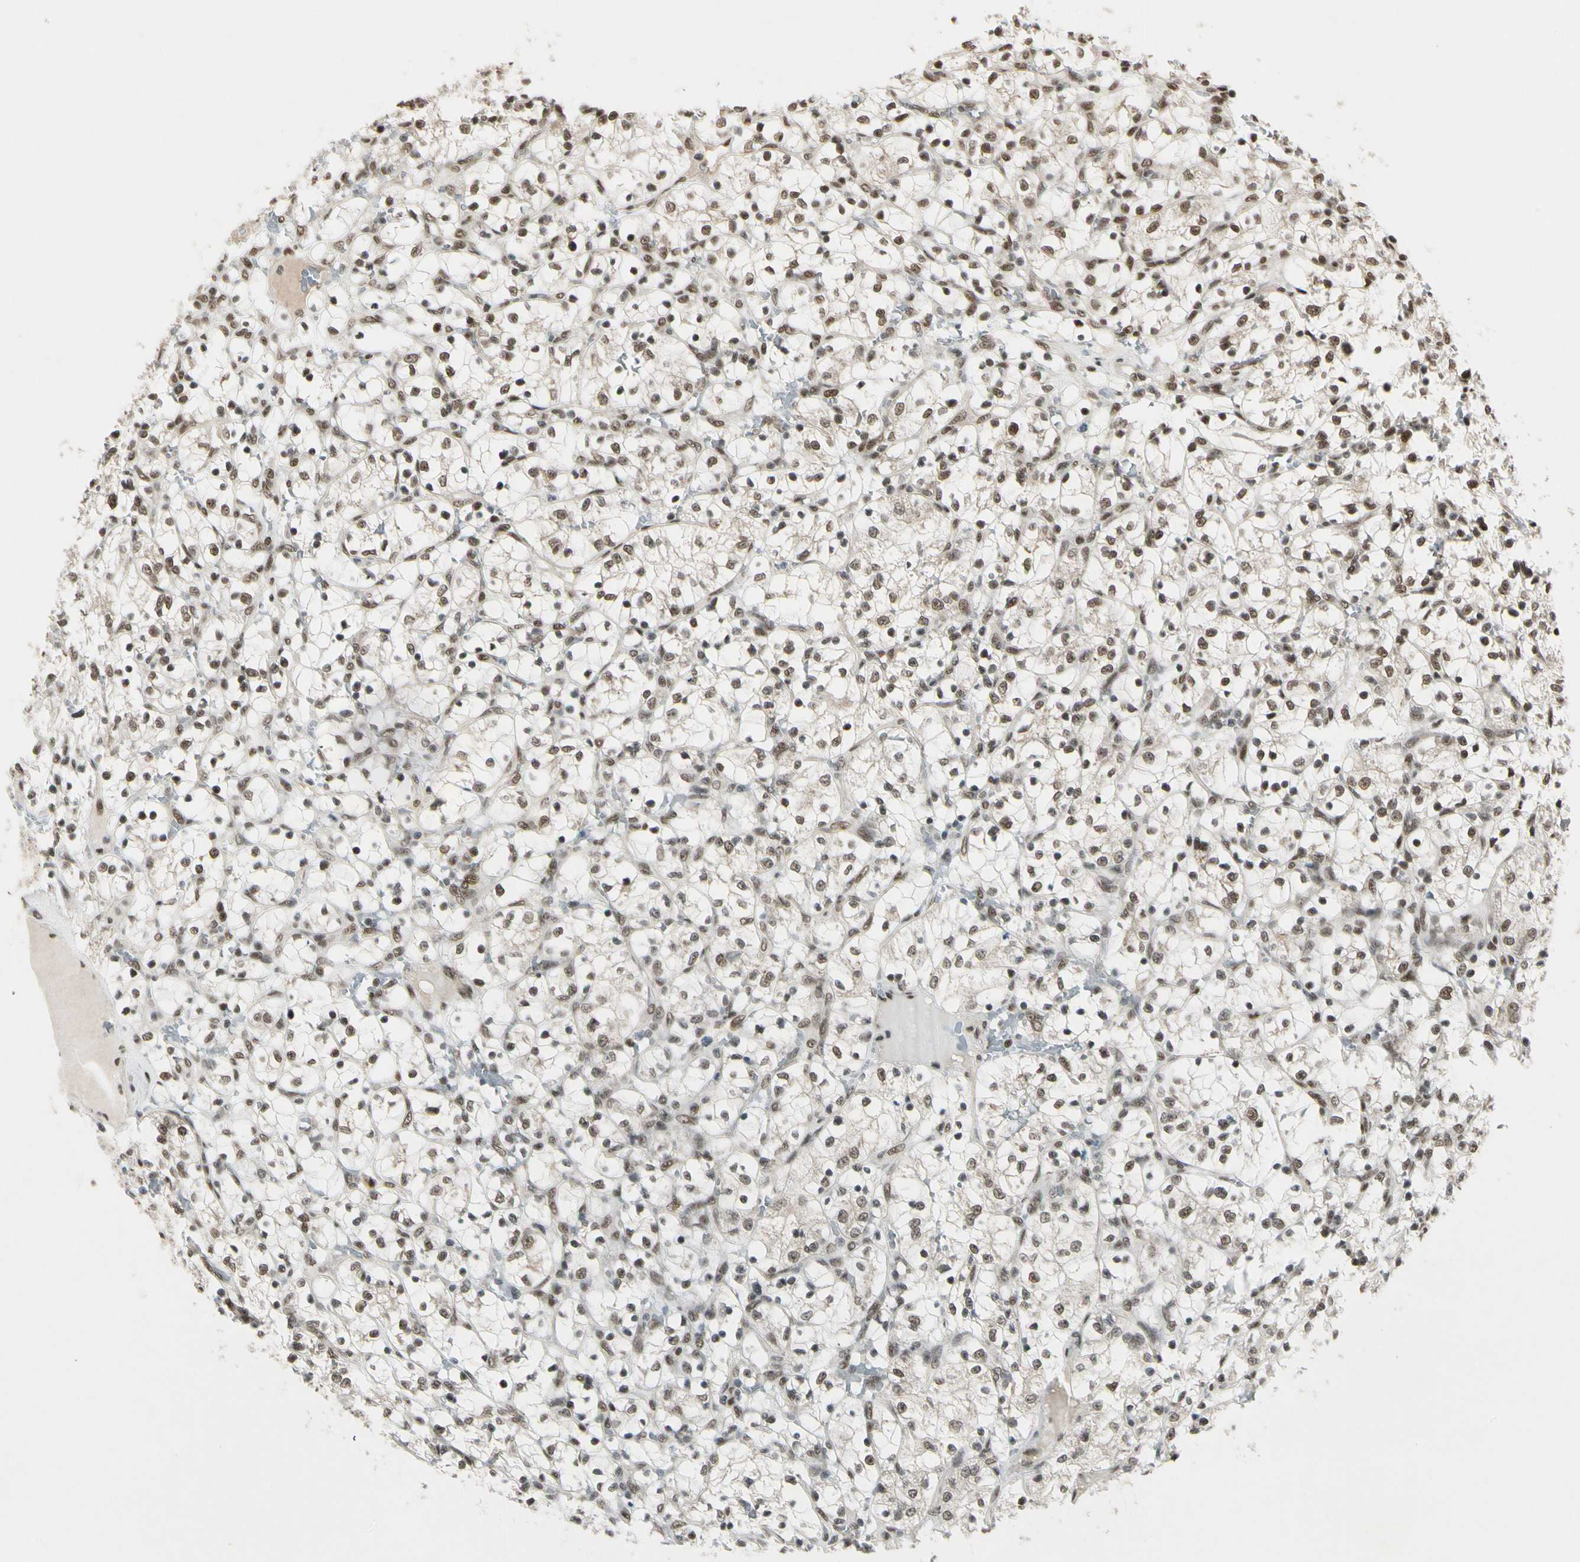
{"staining": {"intensity": "strong", "quantity": ">75%", "location": "nuclear"}, "tissue": "renal cancer", "cell_type": "Tumor cells", "image_type": "cancer", "snomed": [{"axis": "morphology", "description": "Adenocarcinoma, NOS"}, {"axis": "topography", "description": "Kidney"}], "caption": "Brown immunohistochemical staining in renal cancer (adenocarcinoma) demonstrates strong nuclear expression in about >75% of tumor cells.", "gene": "CHAMP1", "patient": {"sex": "female", "age": 69}}